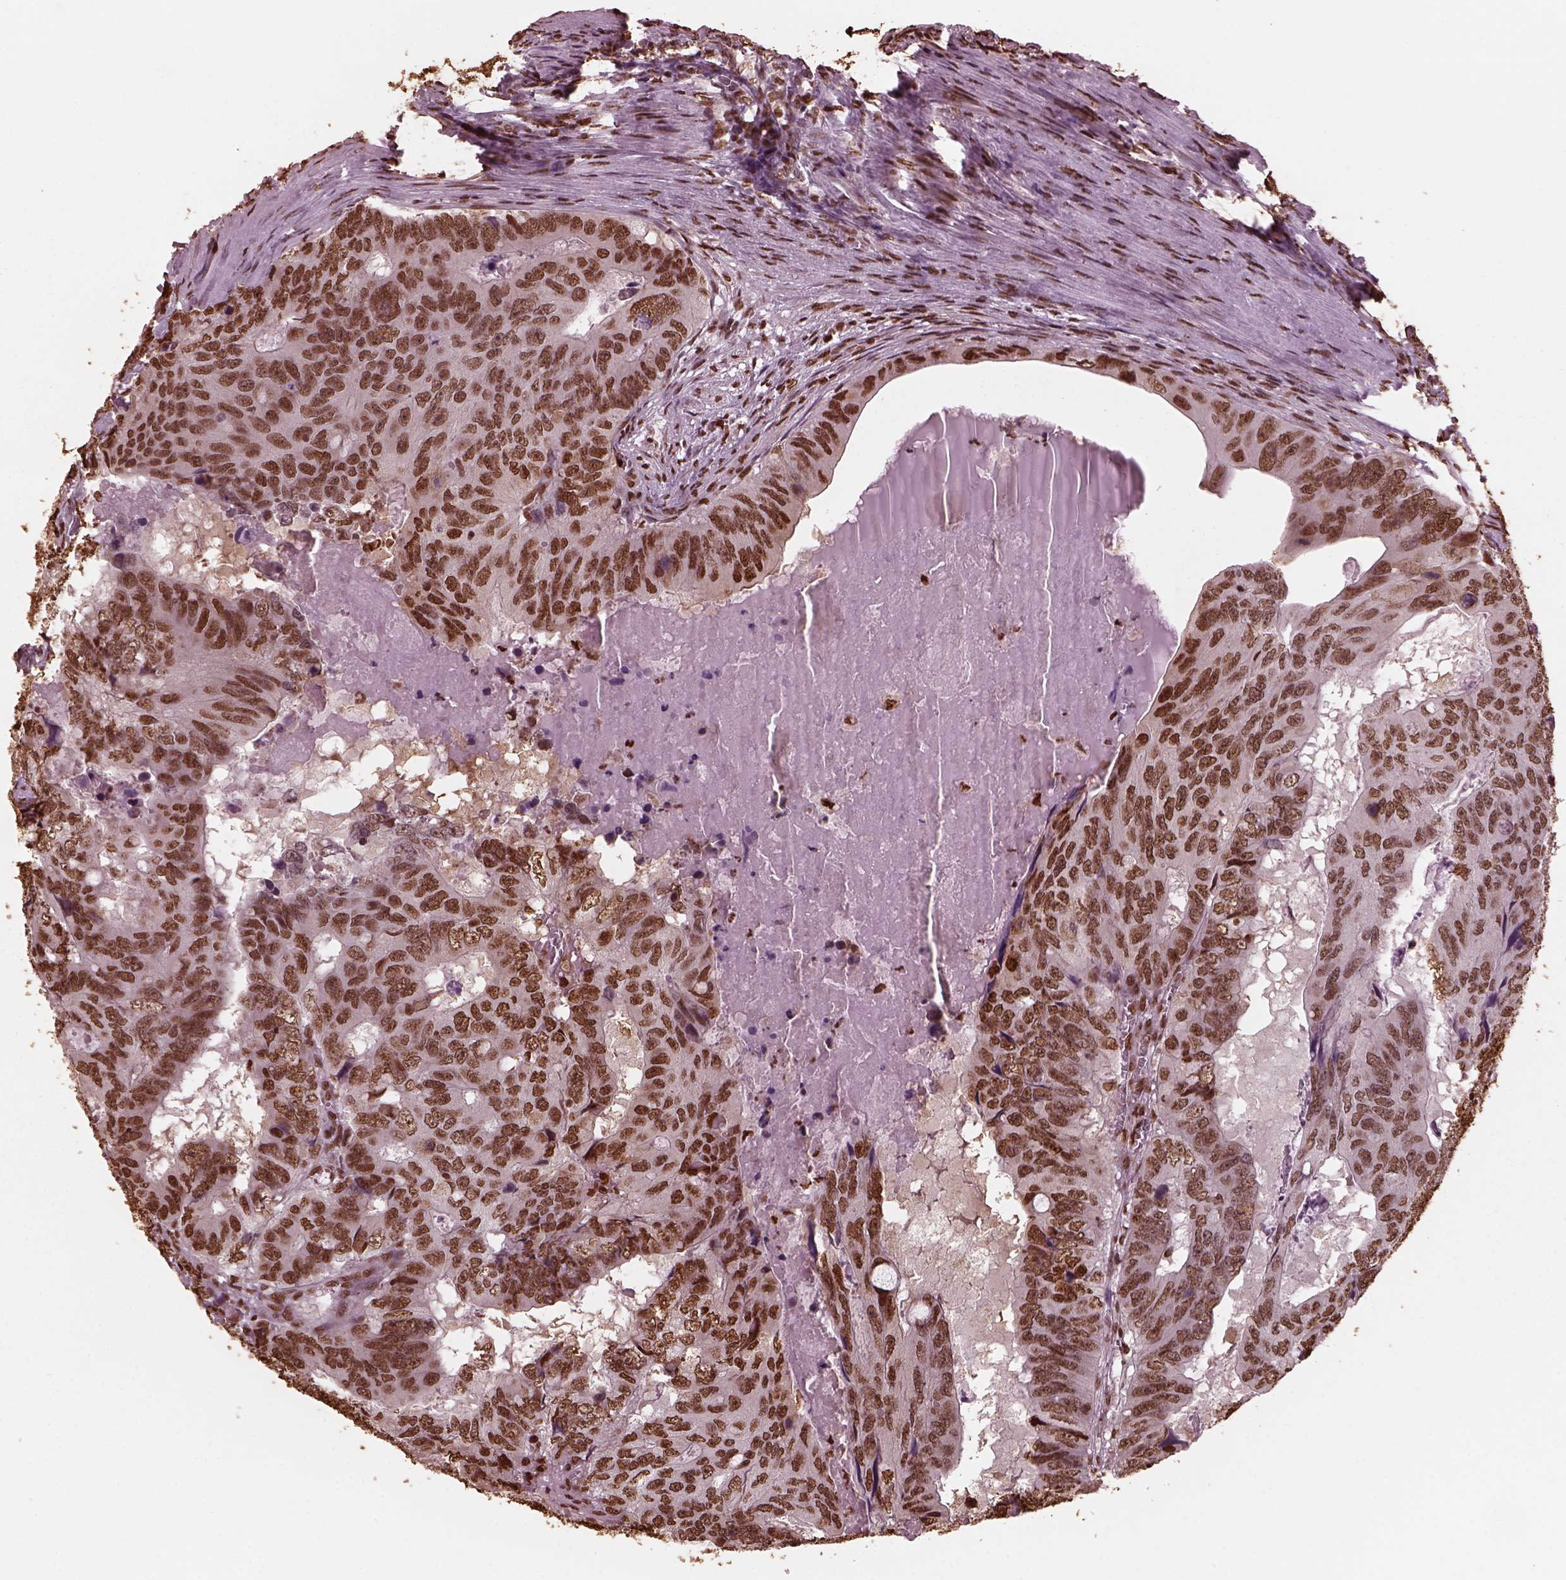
{"staining": {"intensity": "strong", "quantity": ">75%", "location": "nuclear"}, "tissue": "colorectal cancer", "cell_type": "Tumor cells", "image_type": "cancer", "snomed": [{"axis": "morphology", "description": "Adenocarcinoma, NOS"}, {"axis": "topography", "description": "Colon"}], "caption": "IHC photomicrograph of neoplastic tissue: human colorectal cancer stained using IHC reveals high levels of strong protein expression localized specifically in the nuclear of tumor cells, appearing as a nuclear brown color.", "gene": "NSD1", "patient": {"sex": "male", "age": 79}}